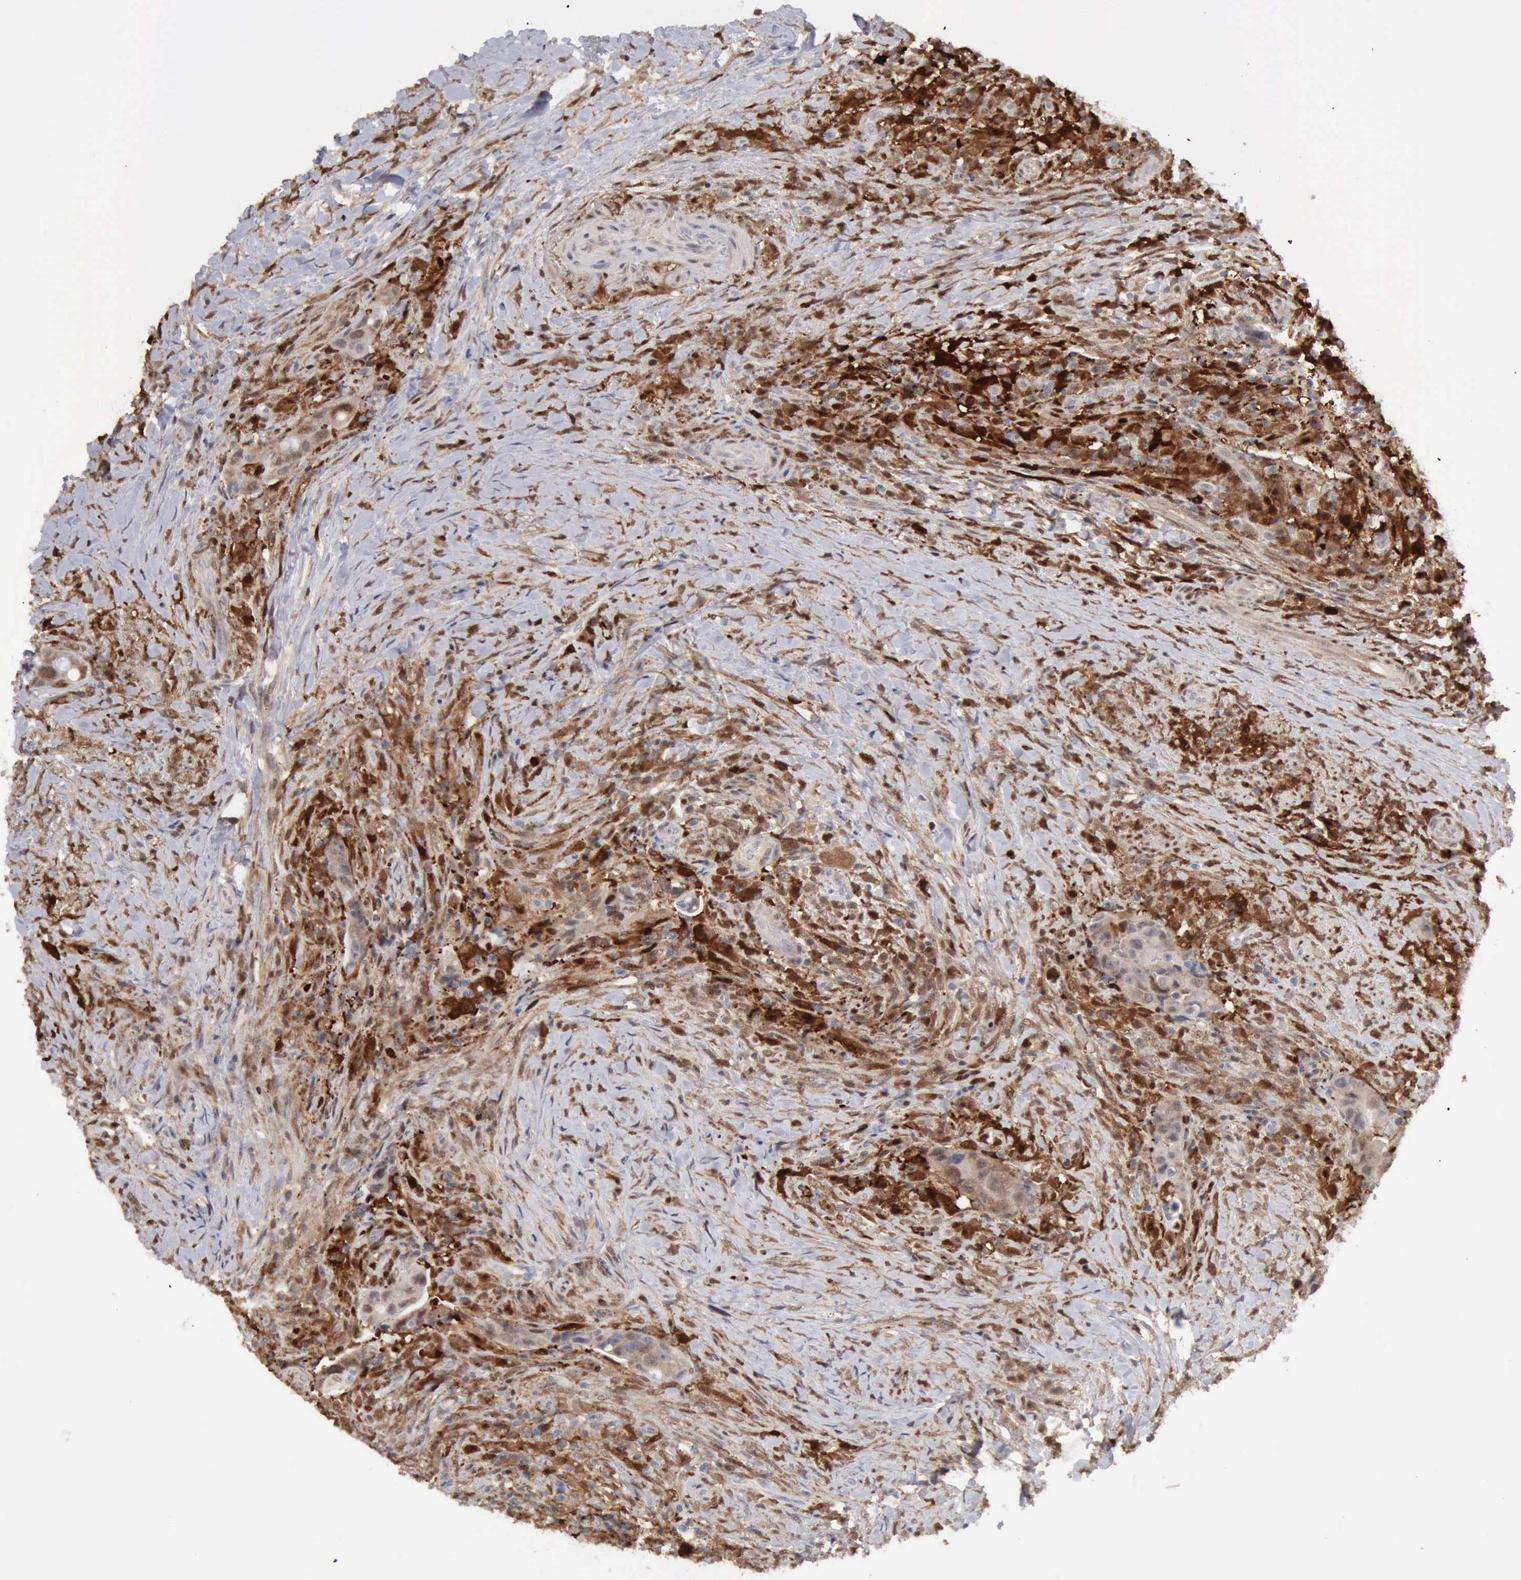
{"staining": {"intensity": "weak", "quantity": "25%-75%", "location": "cytoplasmic/membranous,nuclear"}, "tissue": "colorectal cancer", "cell_type": "Tumor cells", "image_type": "cancer", "snomed": [{"axis": "morphology", "description": "Adenocarcinoma, NOS"}, {"axis": "topography", "description": "Rectum"}], "caption": "A histopathology image of colorectal adenocarcinoma stained for a protein shows weak cytoplasmic/membranous and nuclear brown staining in tumor cells. (DAB IHC with brightfield microscopy, high magnification).", "gene": "STAT1", "patient": {"sex": "female", "age": 71}}